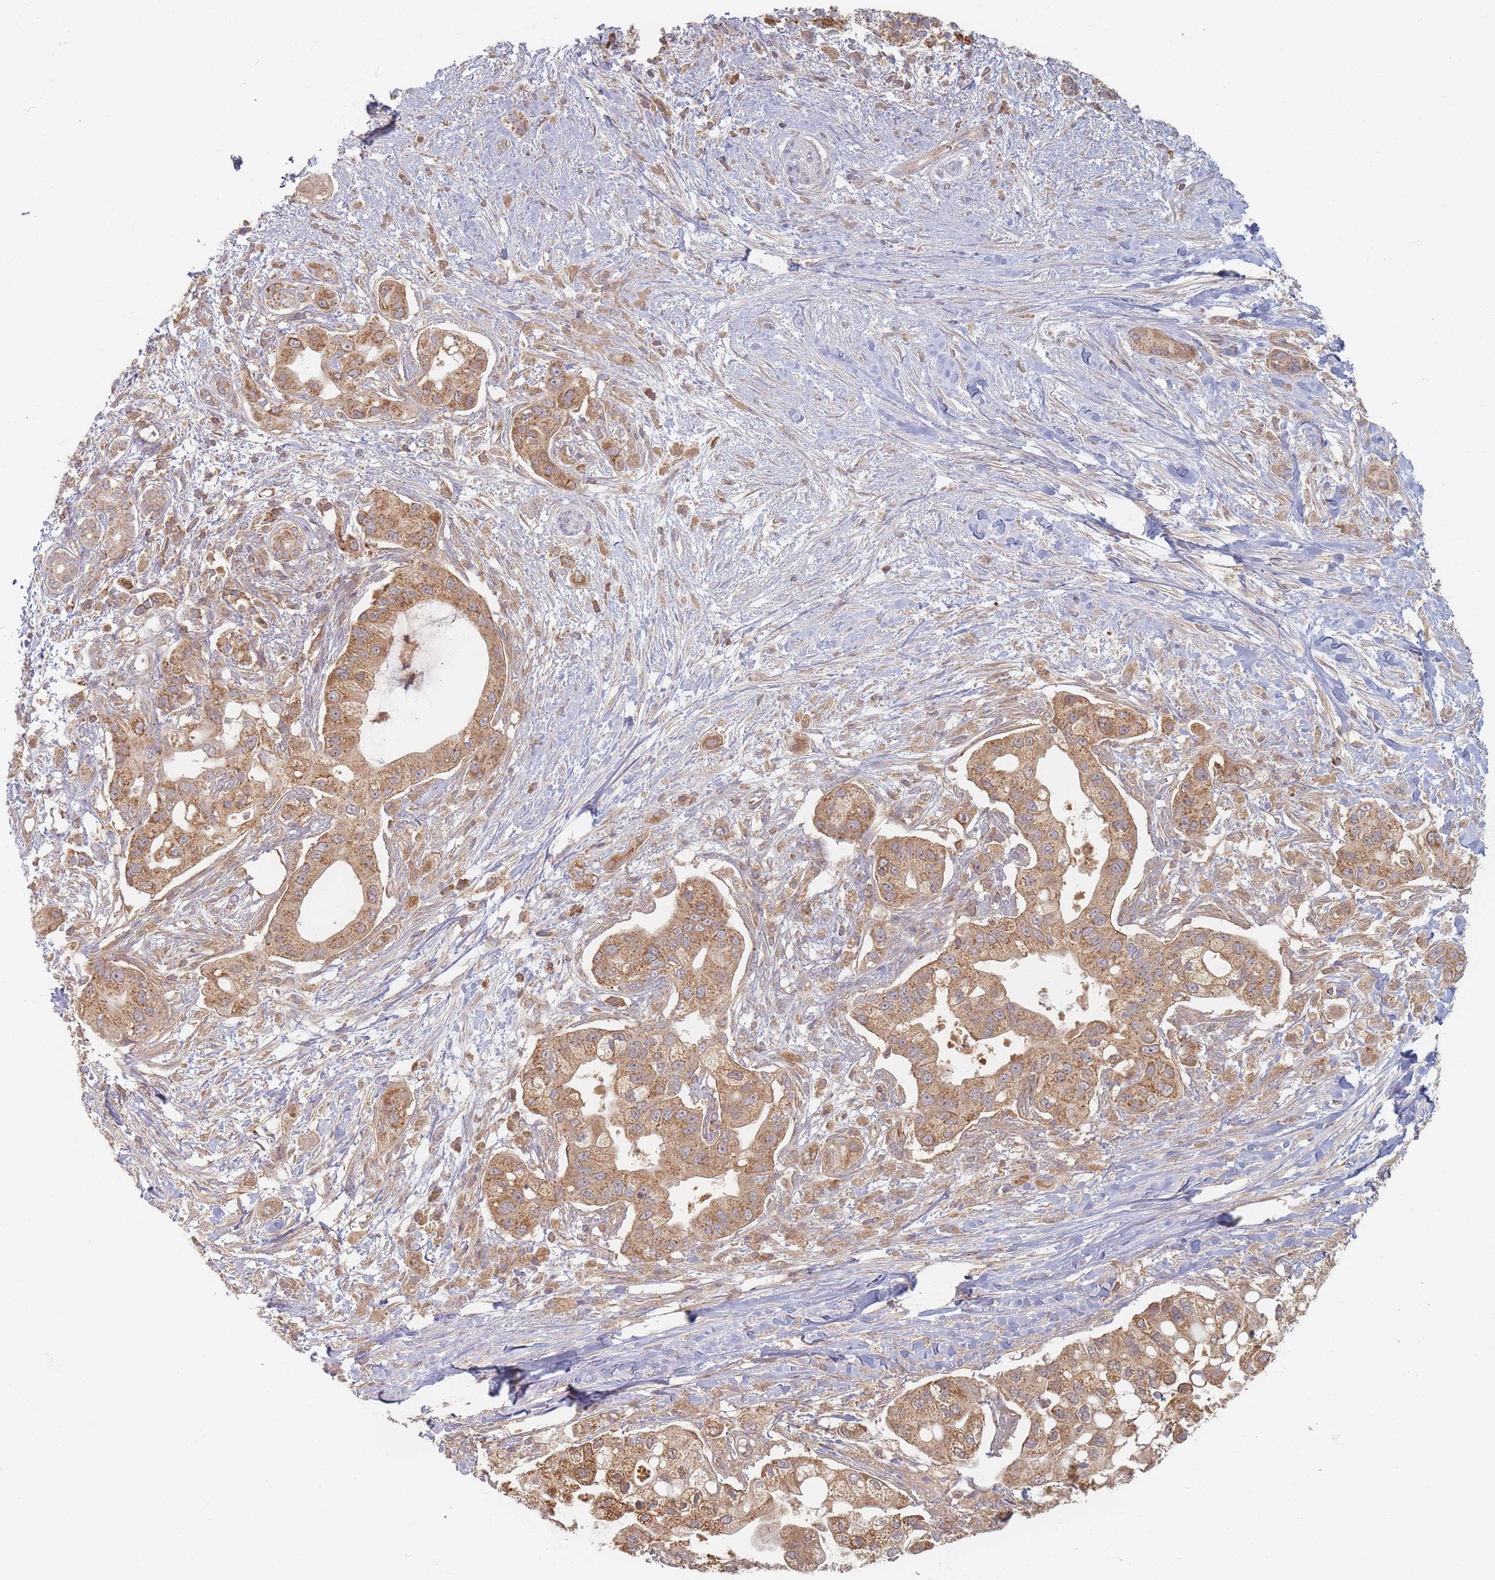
{"staining": {"intensity": "moderate", "quantity": ">75%", "location": "cytoplasmic/membranous"}, "tissue": "pancreatic cancer", "cell_type": "Tumor cells", "image_type": "cancer", "snomed": [{"axis": "morphology", "description": "Adenocarcinoma, NOS"}, {"axis": "topography", "description": "Pancreas"}], "caption": "Immunohistochemical staining of human pancreatic adenocarcinoma reveals moderate cytoplasmic/membranous protein expression in approximately >75% of tumor cells. Immunohistochemistry (ihc) stains the protein in brown and the nuclei are stained blue.", "gene": "SLC35F3", "patient": {"sex": "male", "age": 57}}